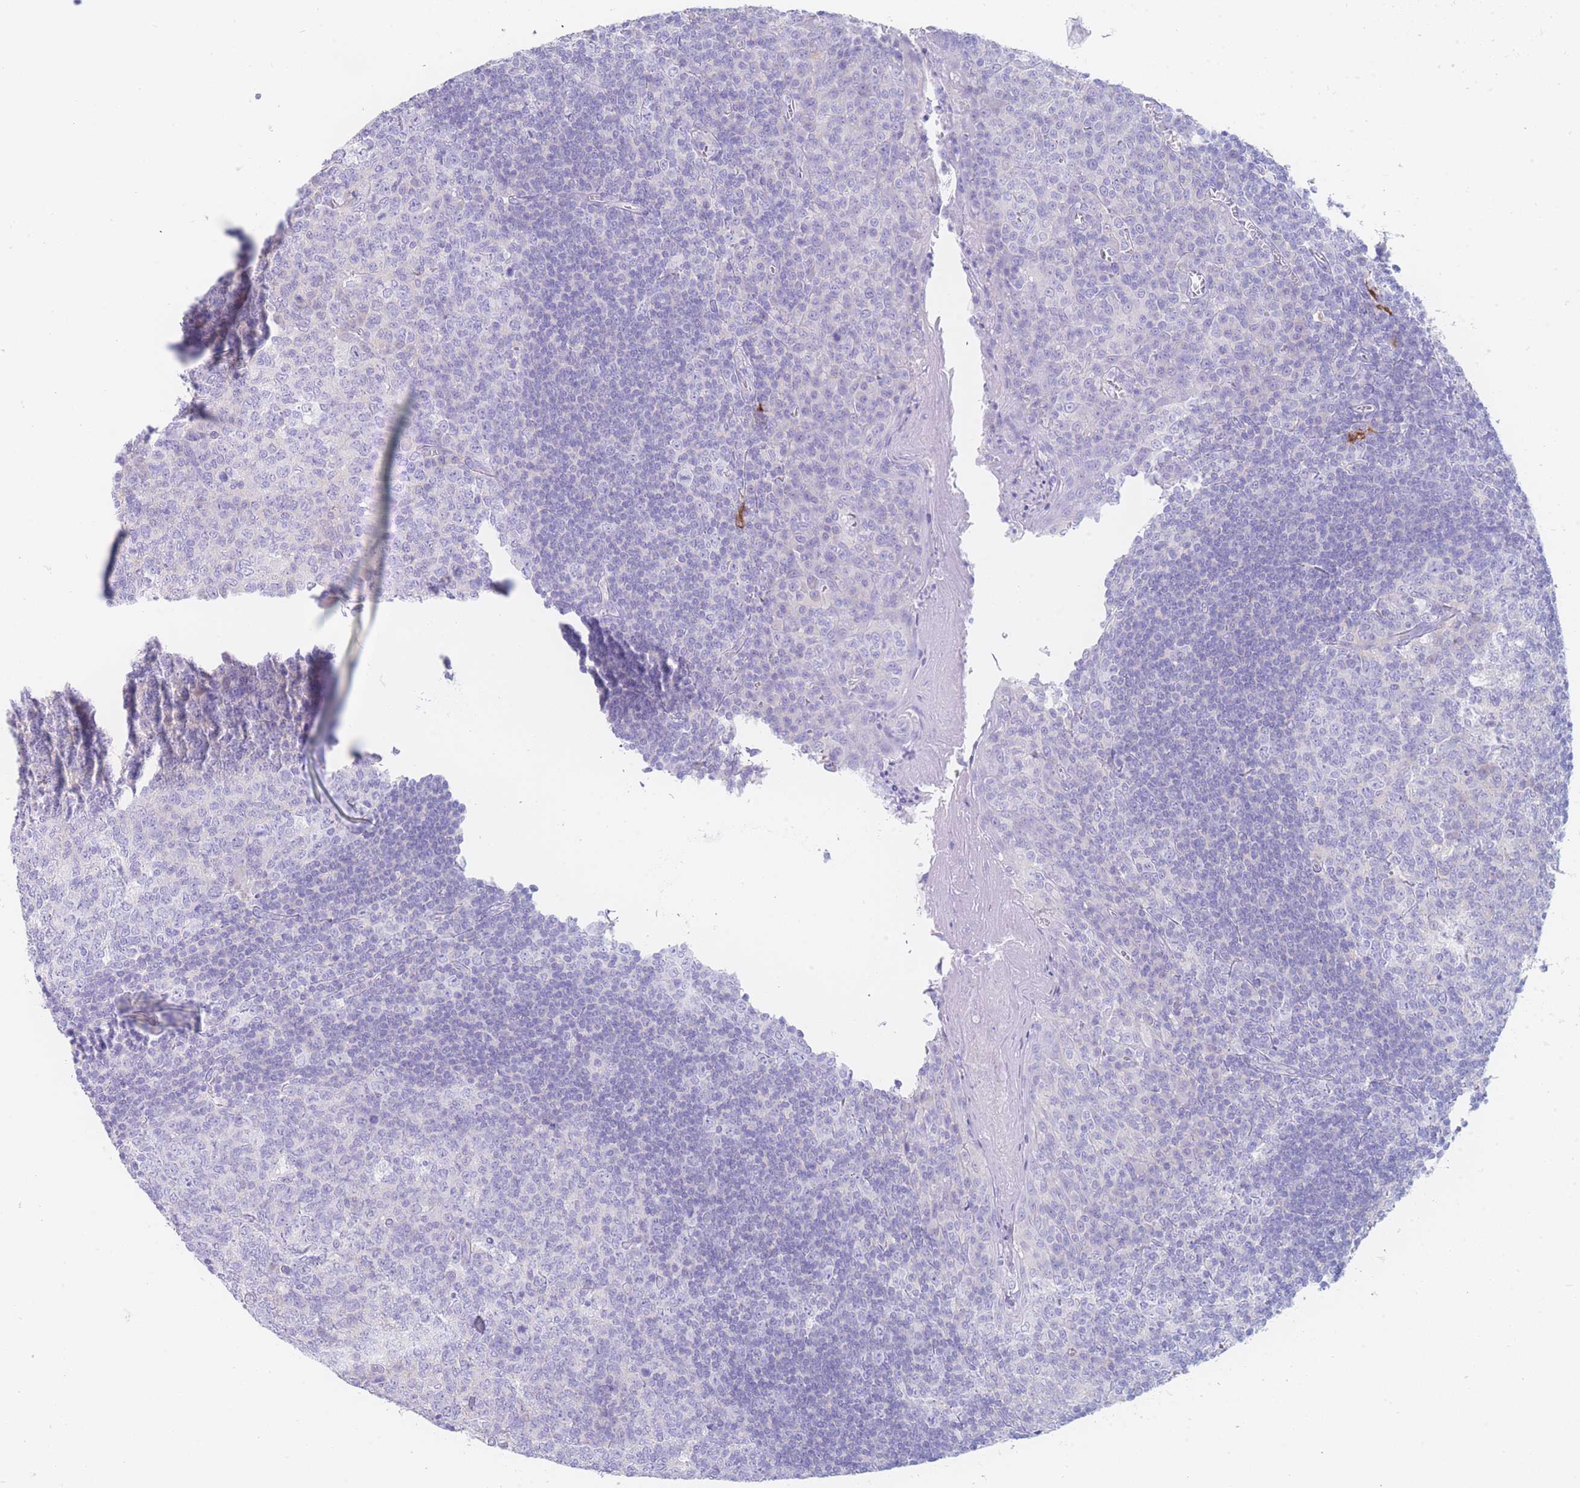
{"staining": {"intensity": "negative", "quantity": "none", "location": "none"}, "tissue": "tonsil", "cell_type": "Germinal center cells", "image_type": "normal", "snomed": [{"axis": "morphology", "description": "Normal tissue, NOS"}, {"axis": "topography", "description": "Tonsil"}], "caption": "Immunohistochemistry of benign human tonsil demonstrates no expression in germinal center cells.", "gene": "LZTFL1", "patient": {"sex": "male", "age": 27}}